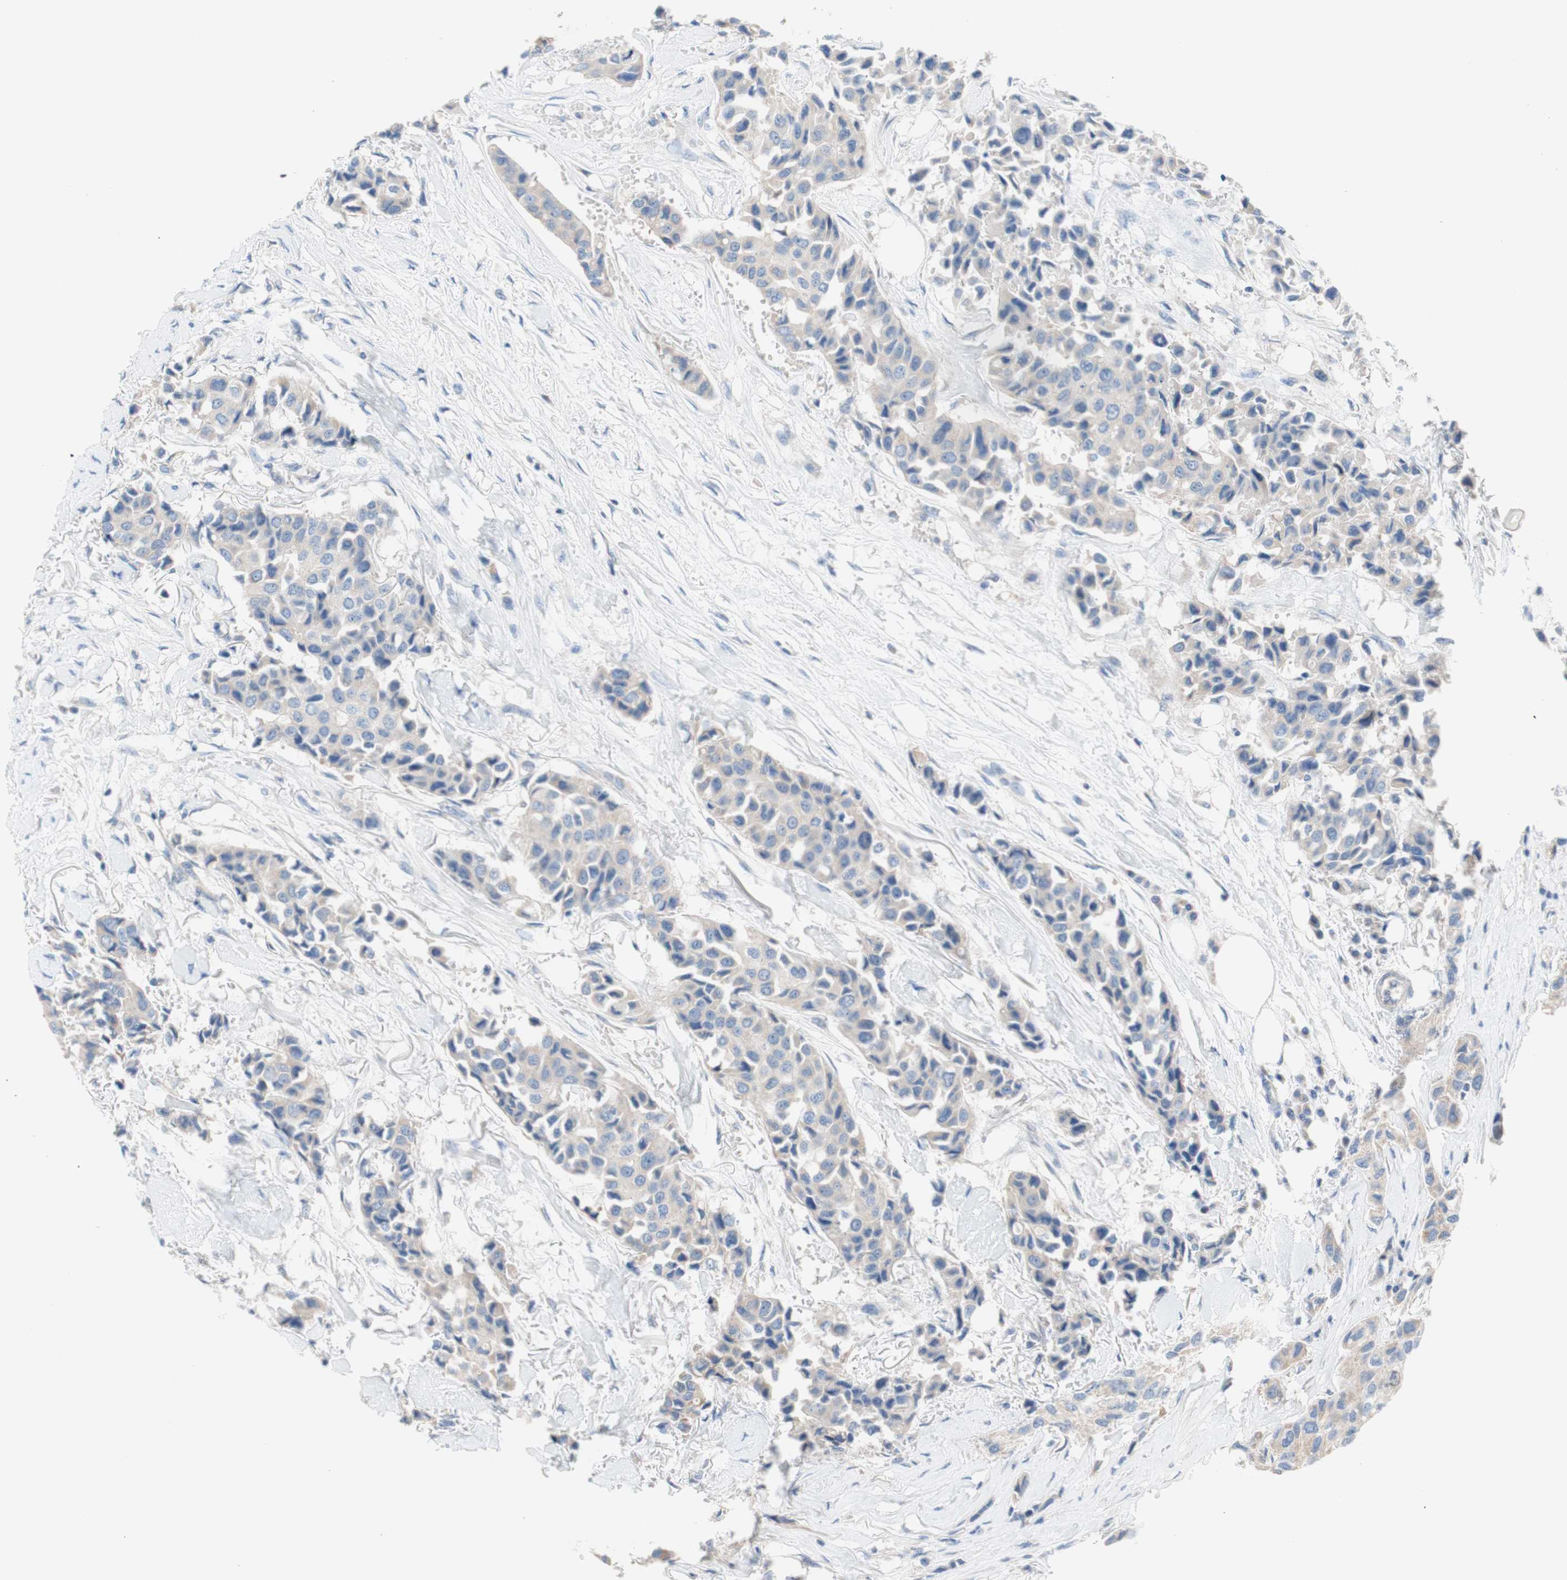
{"staining": {"intensity": "weak", "quantity": ">75%", "location": "cytoplasmic/membranous"}, "tissue": "breast cancer", "cell_type": "Tumor cells", "image_type": "cancer", "snomed": [{"axis": "morphology", "description": "Duct carcinoma"}, {"axis": "topography", "description": "Breast"}], "caption": "This image exhibits breast cancer (infiltrating ductal carcinoma) stained with immunohistochemistry to label a protein in brown. The cytoplasmic/membranous of tumor cells show weak positivity for the protein. Nuclei are counter-stained blue.", "gene": "F3", "patient": {"sex": "female", "age": 80}}